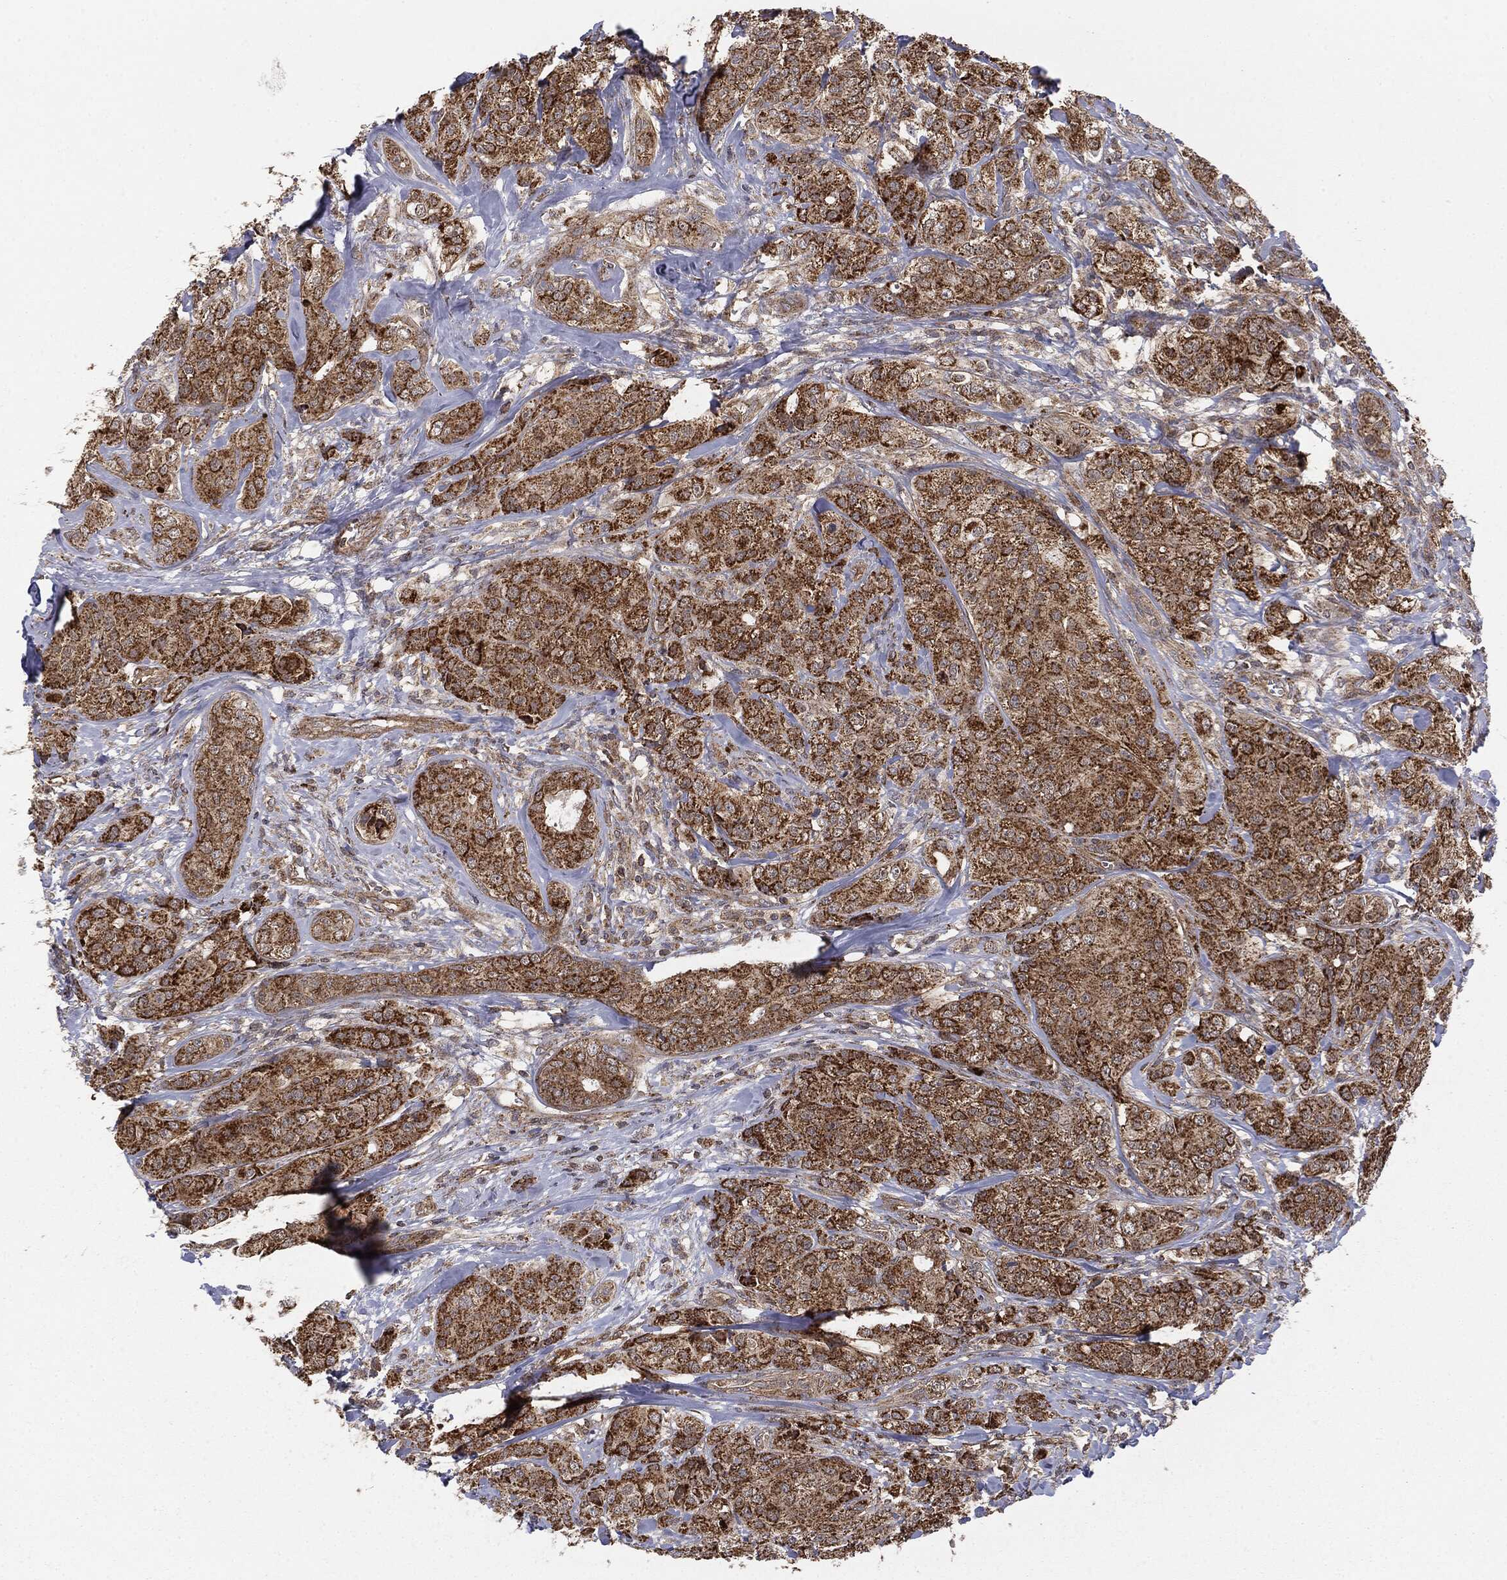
{"staining": {"intensity": "strong", "quantity": ">75%", "location": "cytoplasmic/membranous"}, "tissue": "breast cancer", "cell_type": "Tumor cells", "image_type": "cancer", "snomed": [{"axis": "morphology", "description": "Normal tissue, NOS"}, {"axis": "morphology", "description": "Duct carcinoma"}, {"axis": "topography", "description": "Breast"}], "caption": "Breast cancer (intraductal carcinoma) tissue demonstrates strong cytoplasmic/membranous positivity in about >75% of tumor cells", "gene": "MTOR", "patient": {"sex": "female", "age": 43}}